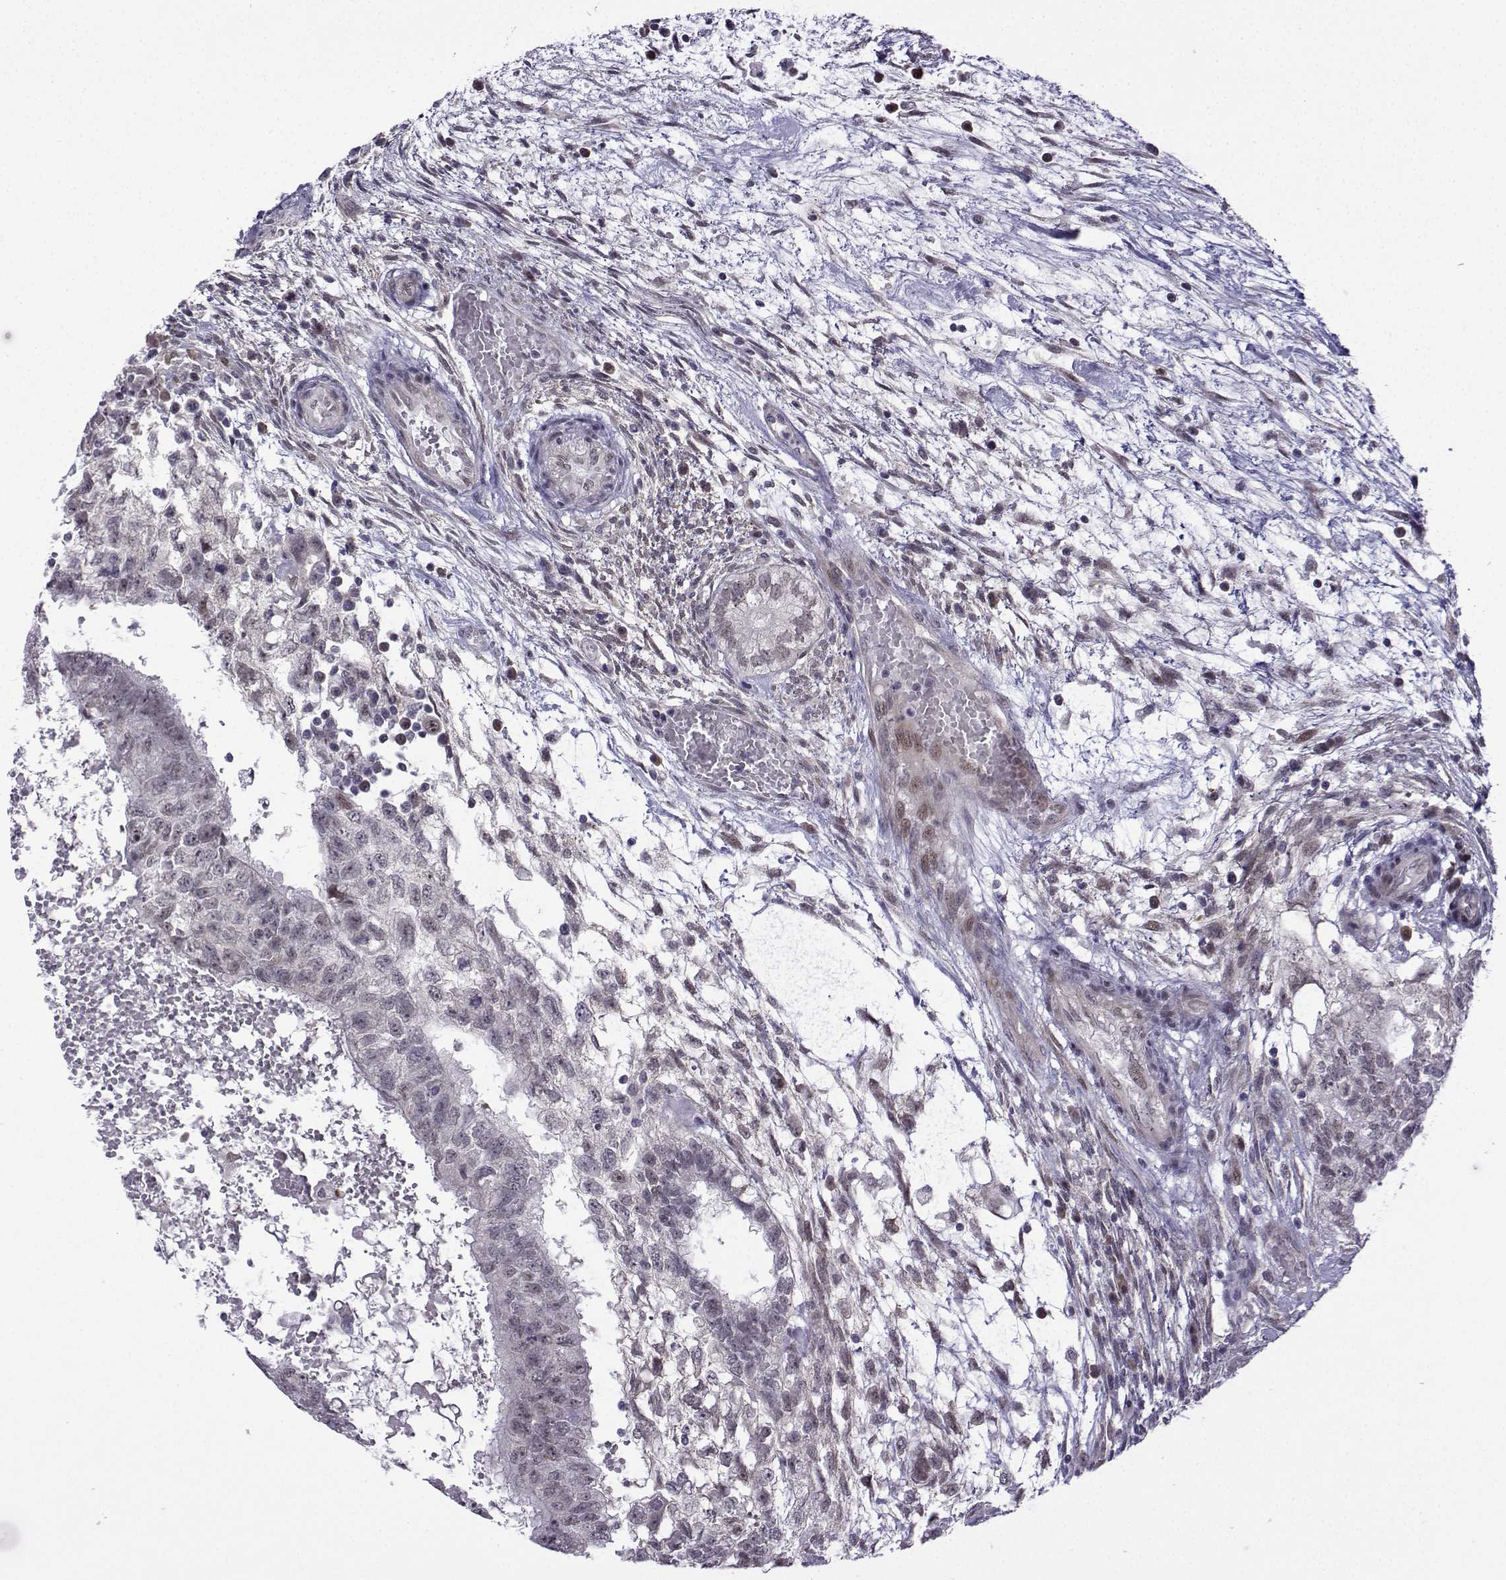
{"staining": {"intensity": "negative", "quantity": "none", "location": "none"}, "tissue": "testis cancer", "cell_type": "Tumor cells", "image_type": "cancer", "snomed": [{"axis": "morphology", "description": "Normal tissue, NOS"}, {"axis": "morphology", "description": "Carcinoma, Embryonal, NOS"}, {"axis": "topography", "description": "Testis"}, {"axis": "topography", "description": "Epididymis"}], "caption": "Protein analysis of testis cancer (embryonal carcinoma) exhibits no significant expression in tumor cells.", "gene": "FGF3", "patient": {"sex": "male", "age": 32}}